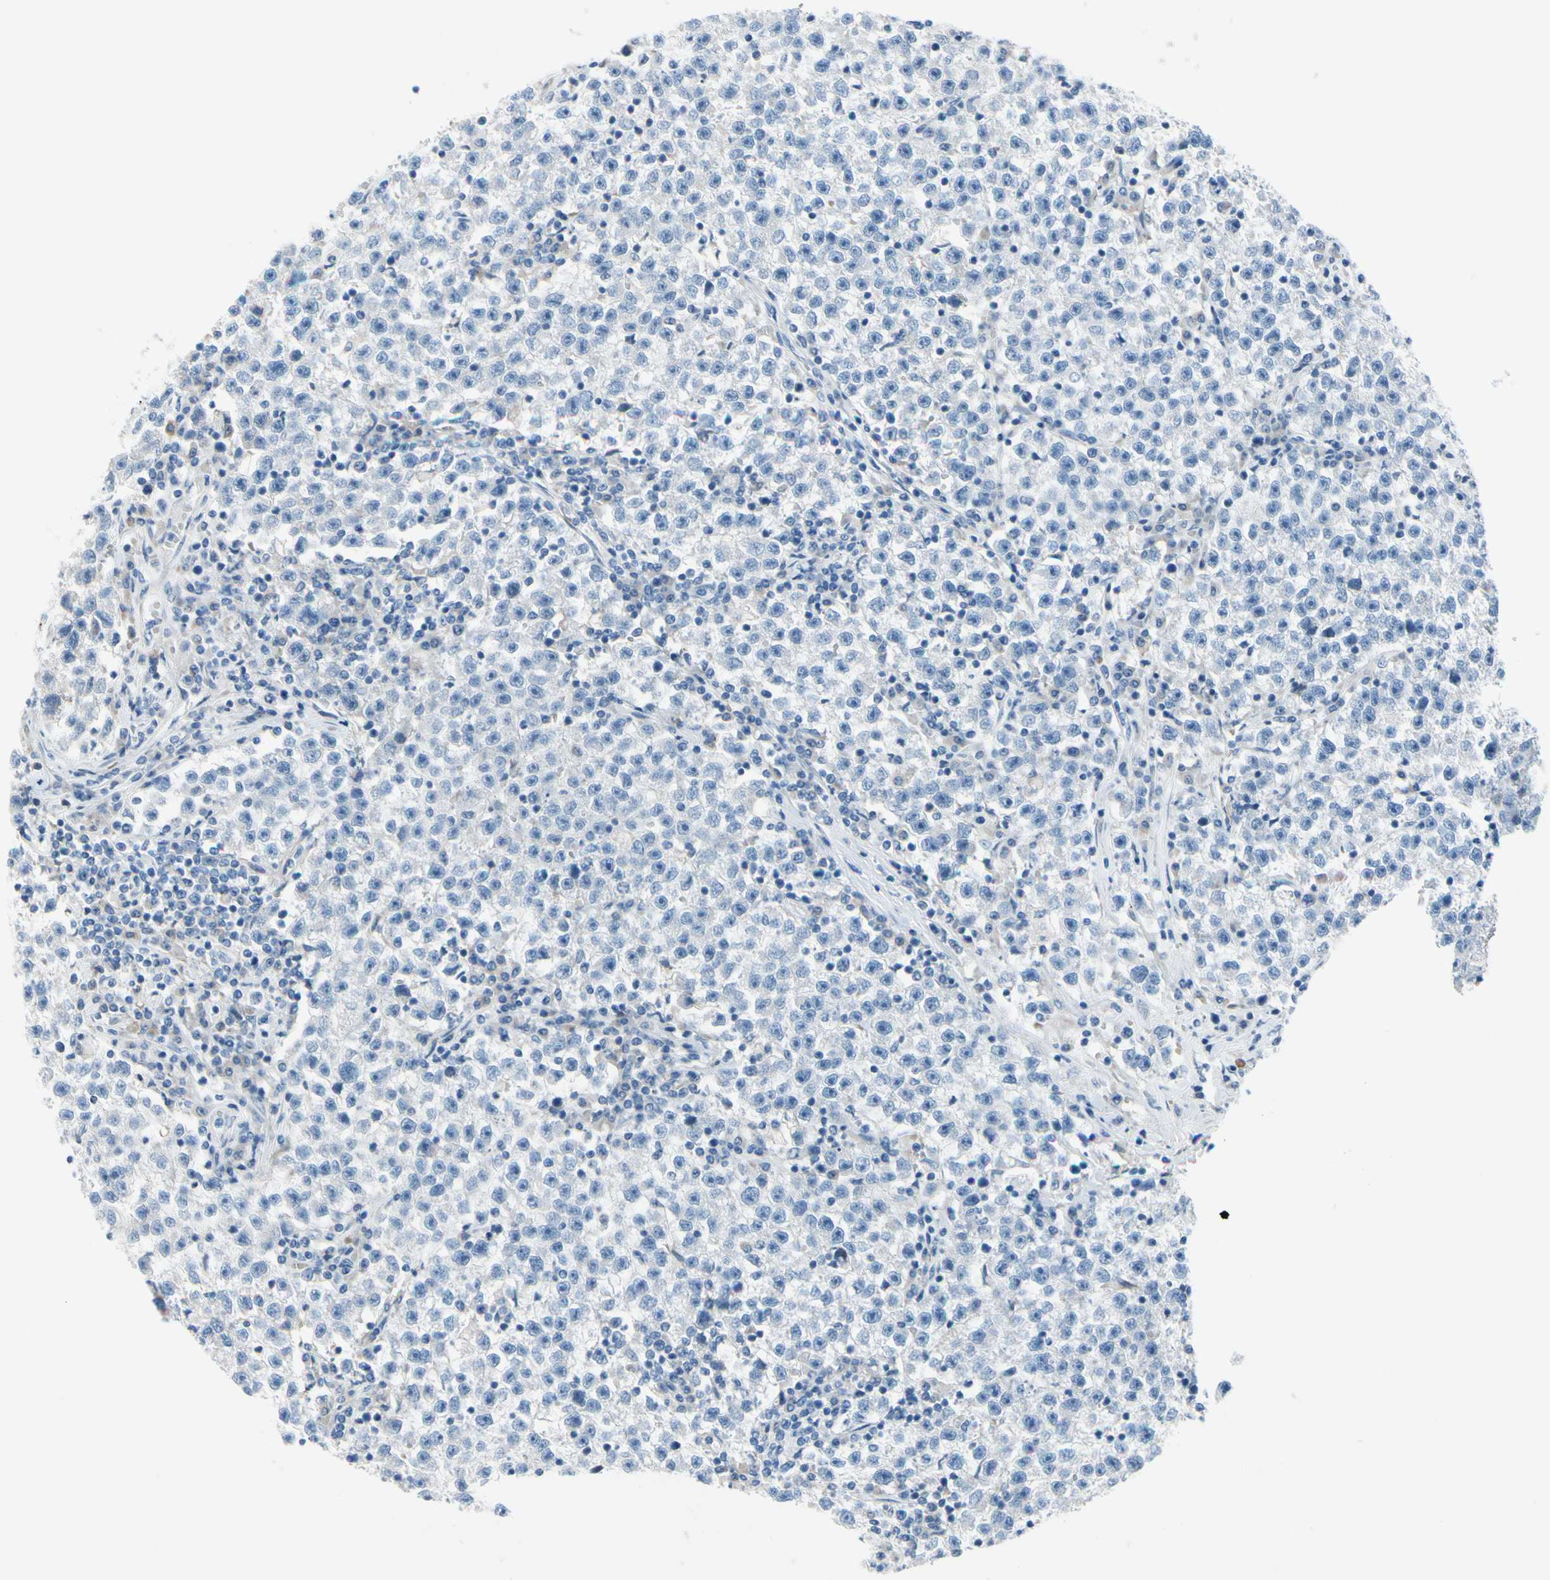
{"staining": {"intensity": "negative", "quantity": "none", "location": "none"}, "tissue": "testis cancer", "cell_type": "Tumor cells", "image_type": "cancer", "snomed": [{"axis": "morphology", "description": "Seminoma, NOS"}, {"axis": "topography", "description": "Testis"}], "caption": "Testis cancer (seminoma) stained for a protein using IHC shows no positivity tumor cells.", "gene": "FCER2", "patient": {"sex": "male", "age": 22}}